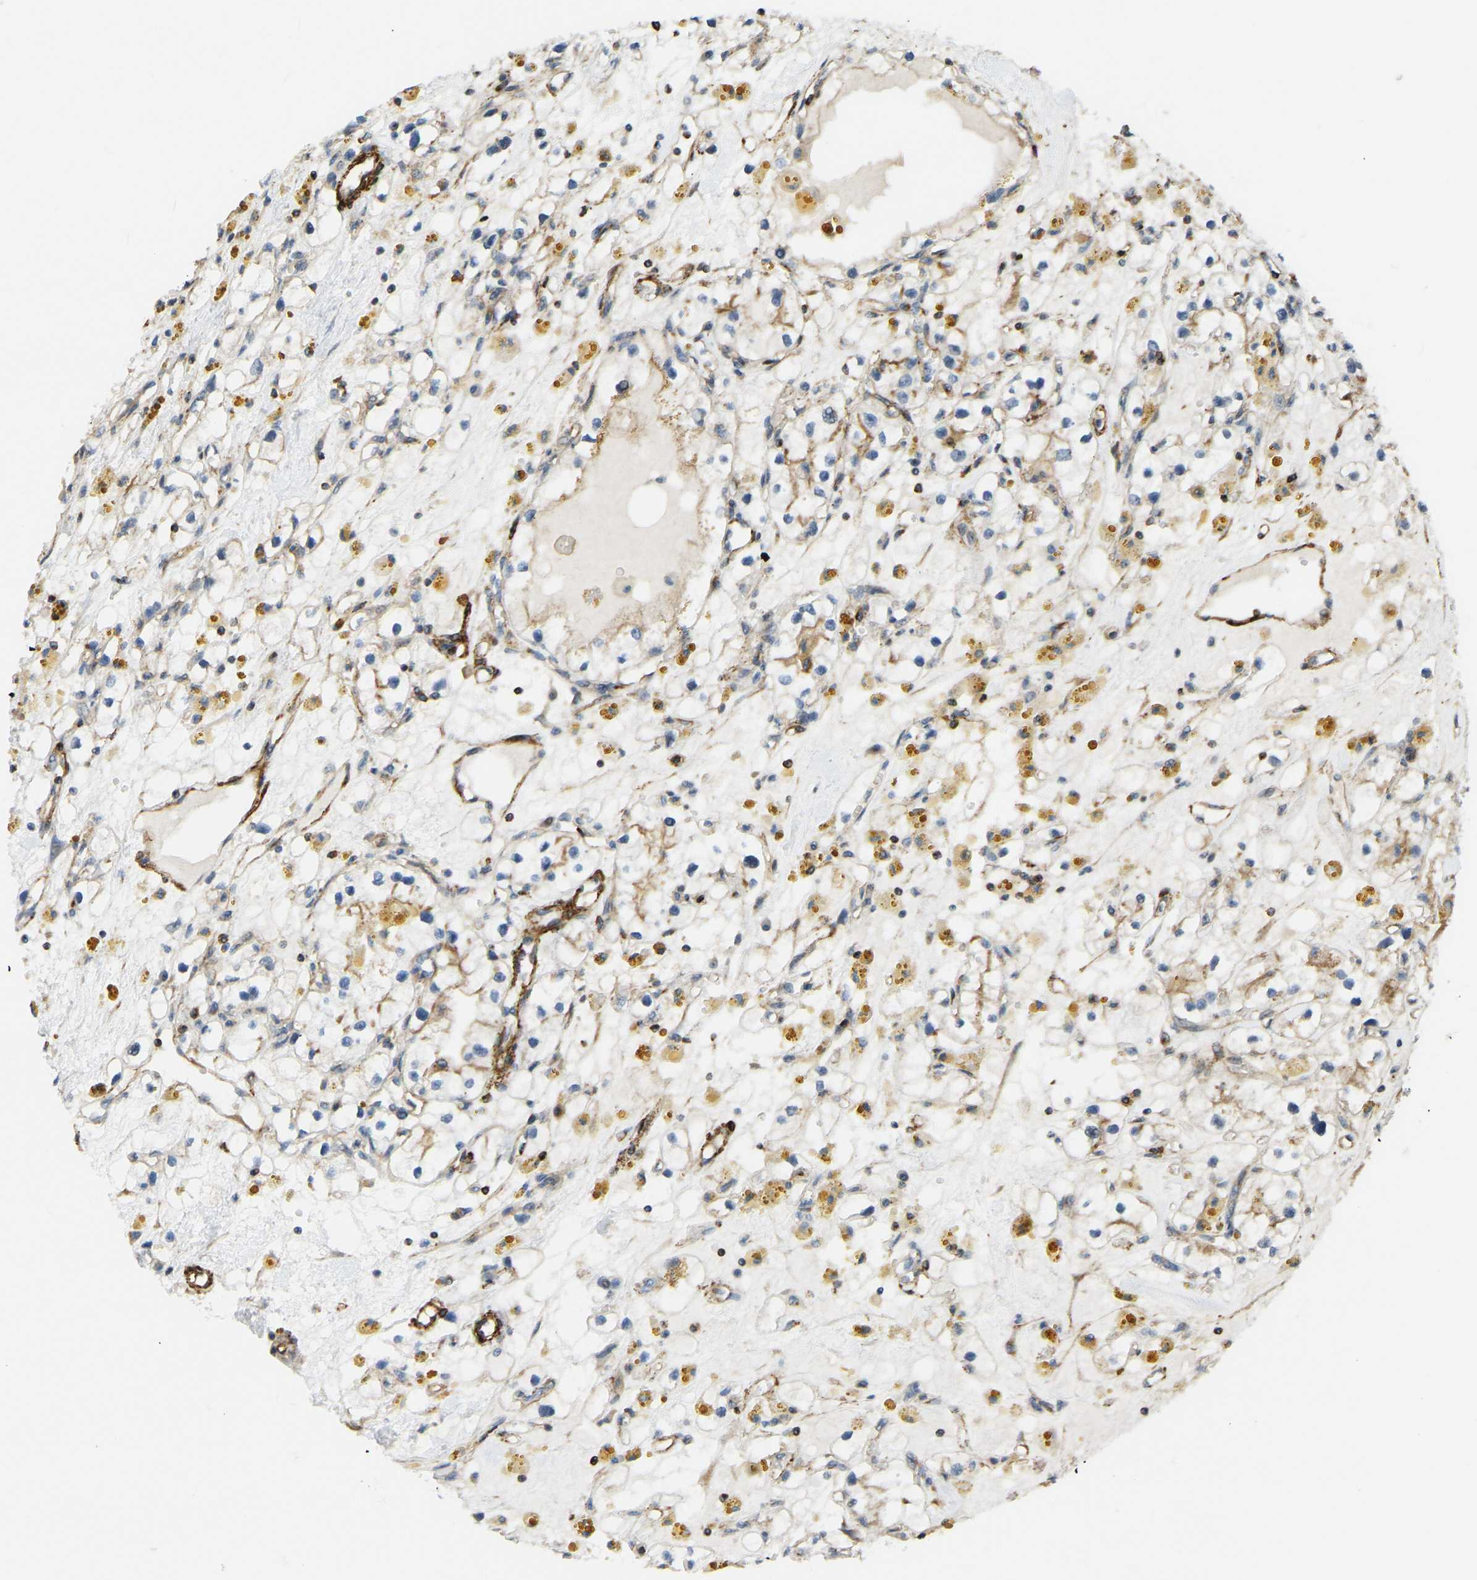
{"staining": {"intensity": "weak", "quantity": "25%-75%", "location": "cytoplasmic/membranous"}, "tissue": "renal cancer", "cell_type": "Tumor cells", "image_type": "cancer", "snomed": [{"axis": "morphology", "description": "Adenocarcinoma, NOS"}, {"axis": "topography", "description": "Kidney"}], "caption": "This is an image of immunohistochemistry staining of renal cancer (adenocarcinoma), which shows weak expression in the cytoplasmic/membranous of tumor cells.", "gene": "KIAA1671", "patient": {"sex": "male", "age": 56}}